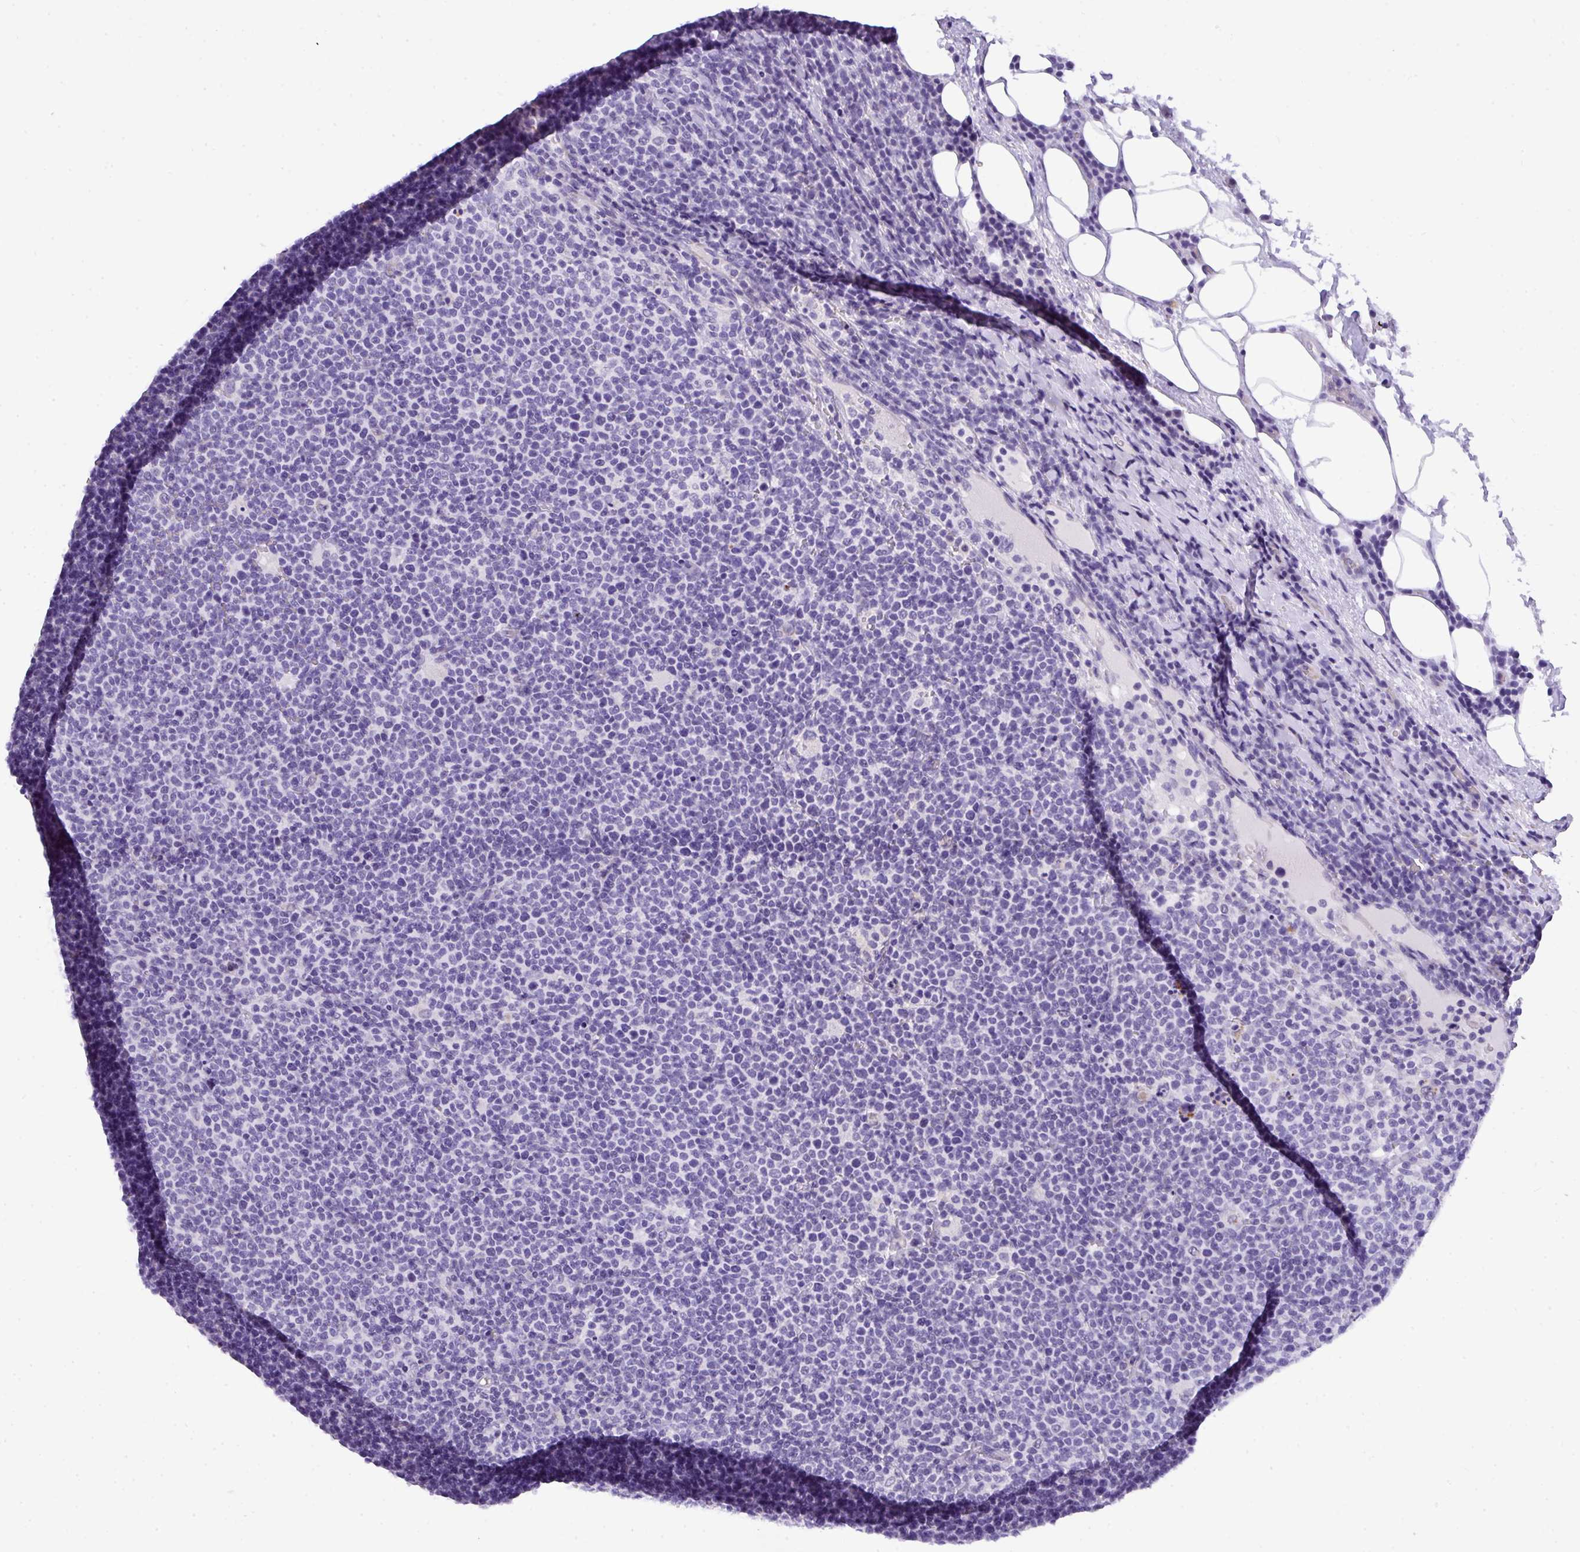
{"staining": {"intensity": "negative", "quantity": "none", "location": "none"}, "tissue": "lymphoma", "cell_type": "Tumor cells", "image_type": "cancer", "snomed": [{"axis": "morphology", "description": "Malignant lymphoma, non-Hodgkin's type, High grade"}, {"axis": "topography", "description": "Lymph node"}], "caption": "DAB (3,3'-diaminobenzidine) immunohistochemical staining of lymphoma demonstrates no significant positivity in tumor cells.", "gene": "MUC21", "patient": {"sex": "male", "age": 61}}